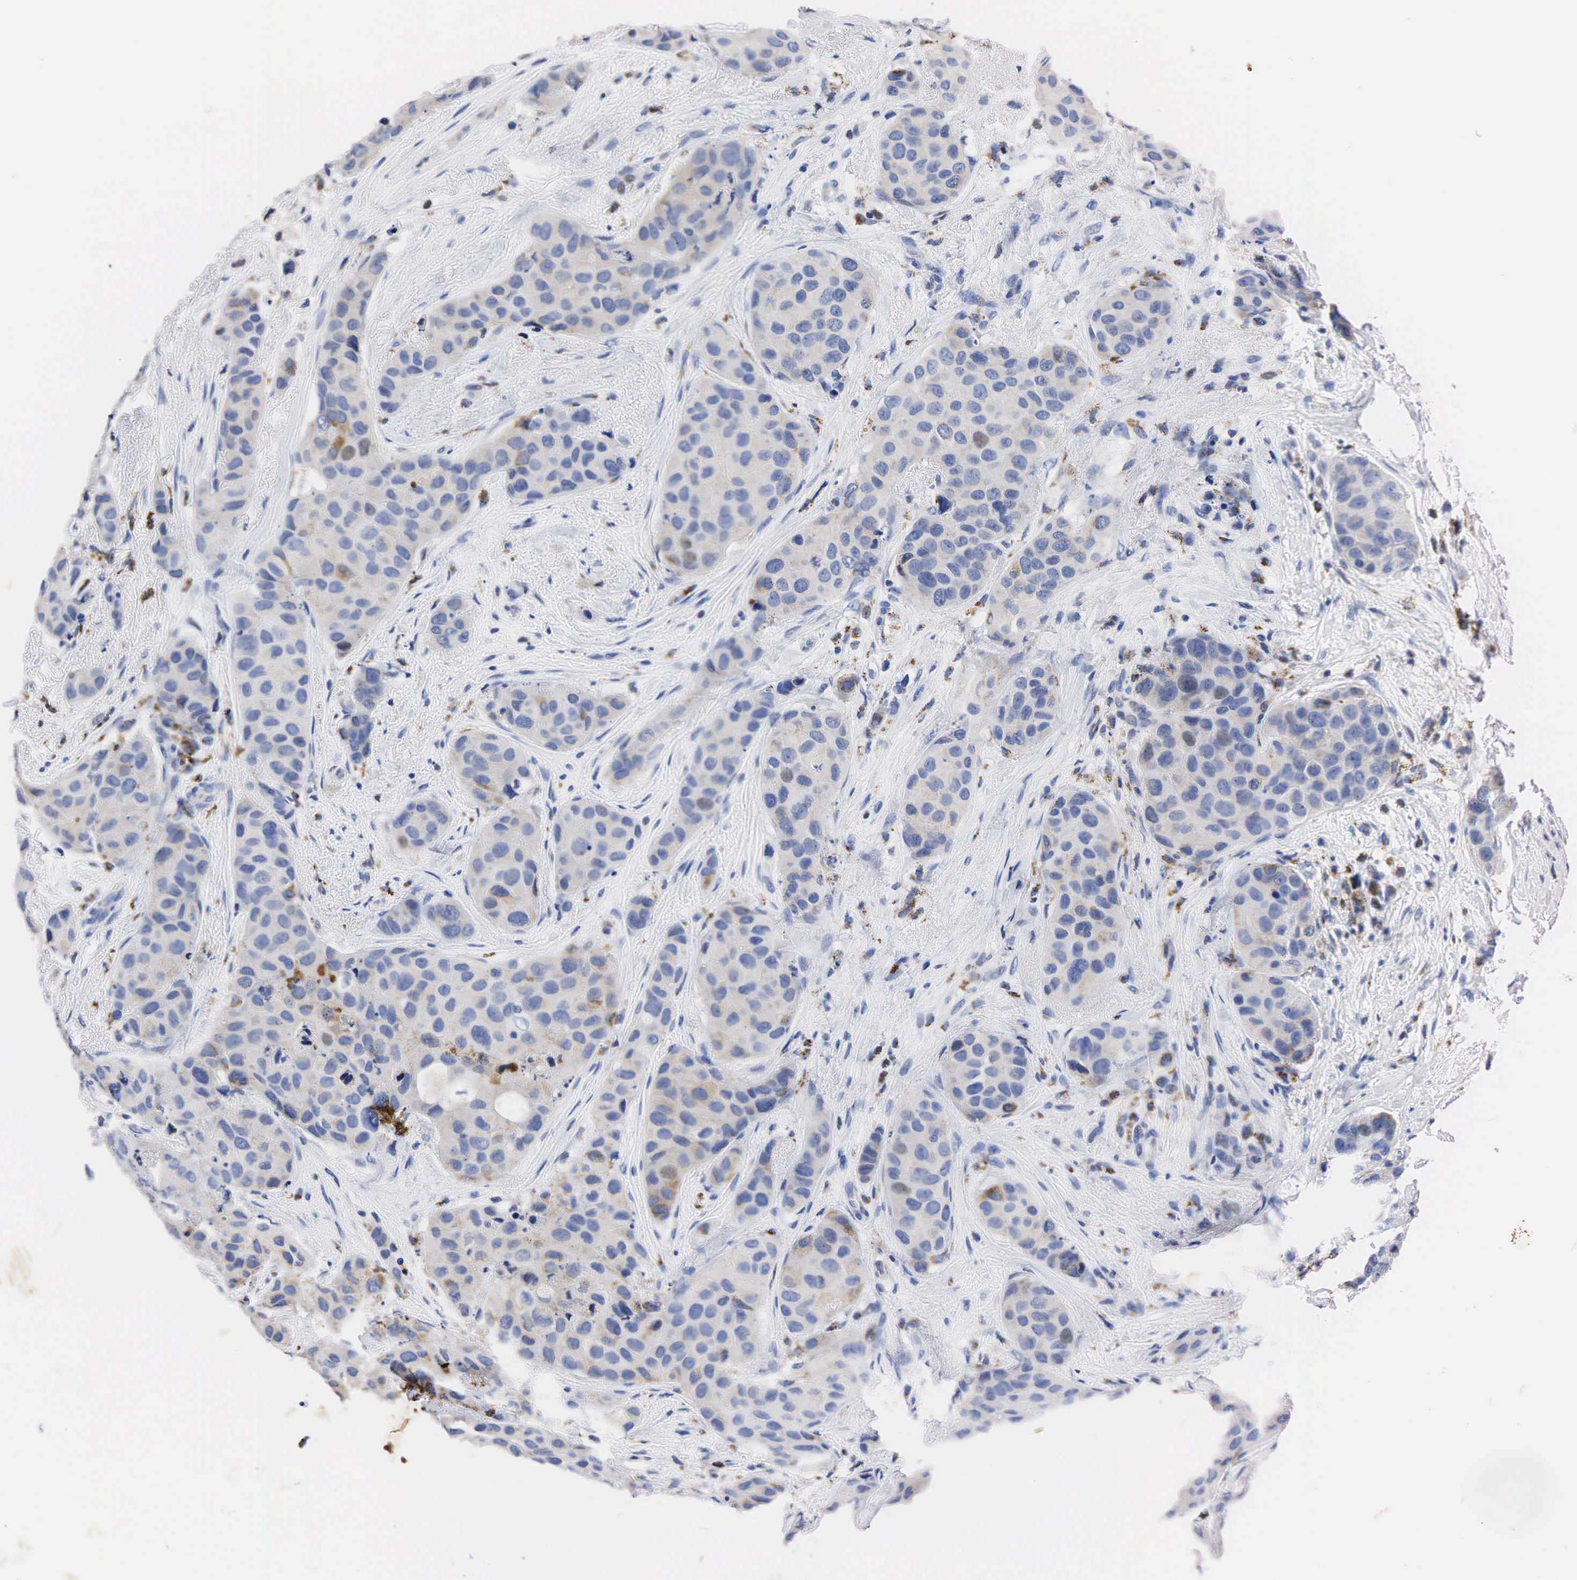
{"staining": {"intensity": "weak", "quantity": "<25%", "location": "cytoplasmic/membranous"}, "tissue": "breast cancer", "cell_type": "Tumor cells", "image_type": "cancer", "snomed": [{"axis": "morphology", "description": "Duct carcinoma"}, {"axis": "topography", "description": "Breast"}], "caption": "Immunohistochemical staining of breast cancer exhibits no significant expression in tumor cells.", "gene": "SYP", "patient": {"sex": "female", "age": 68}}